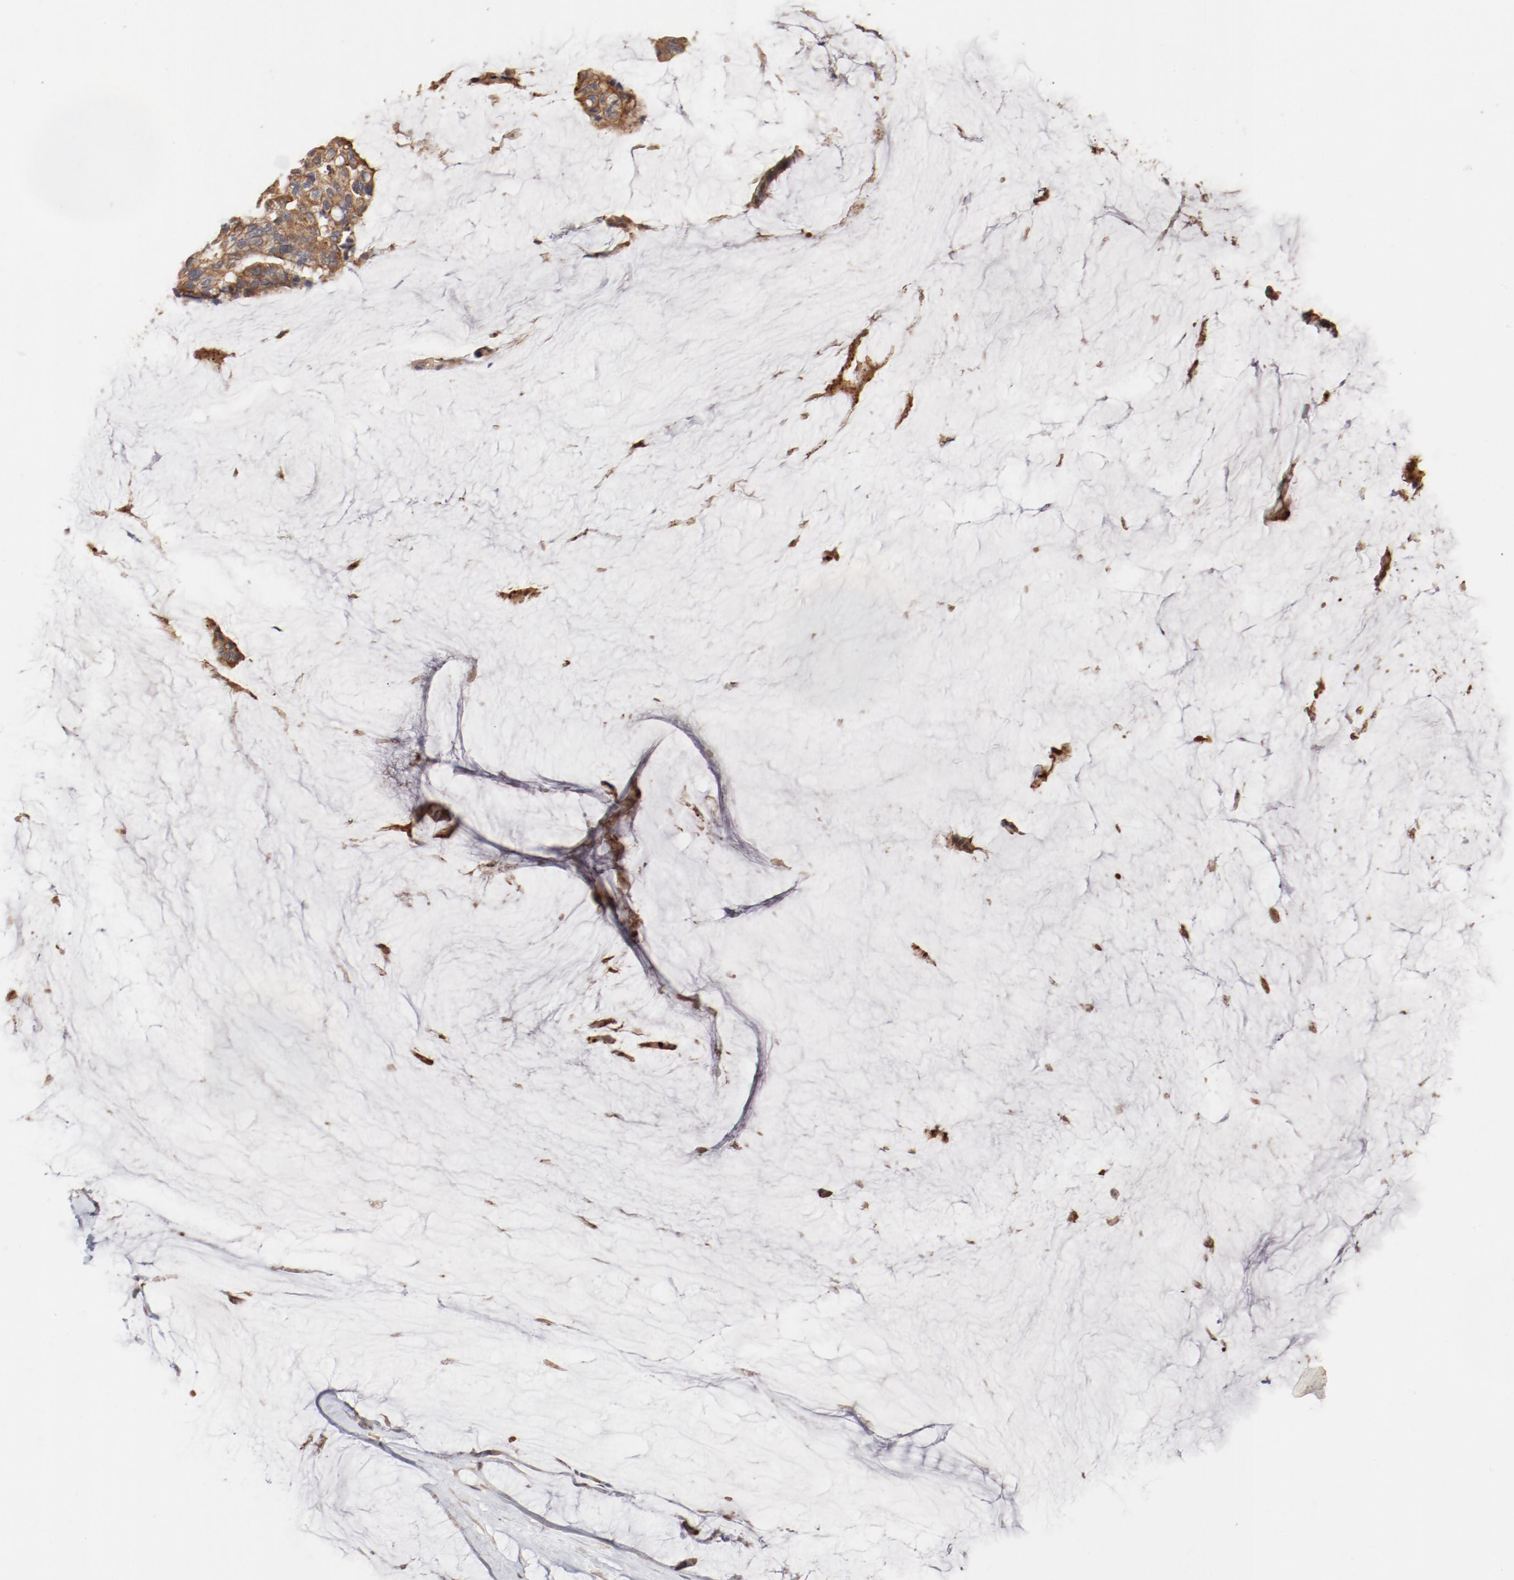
{"staining": {"intensity": "moderate", "quantity": ">75%", "location": "cytoplasmic/membranous"}, "tissue": "ovarian cancer", "cell_type": "Tumor cells", "image_type": "cancer", "snomed": [{"axis": "morphology", "description": "Cystadenocarcinoma, mucinous, NOS"}, {"axis": "topography", "description": "Ovary"}], "caption": "Ovarian cancer was stained to show a protein in brown. There is medium levels of moderate cytoplasmic/membranous staining in approximately >75% of tumor cells.", "gene": "IL3RA", "patient": {"sex": "female", "age": 39}}